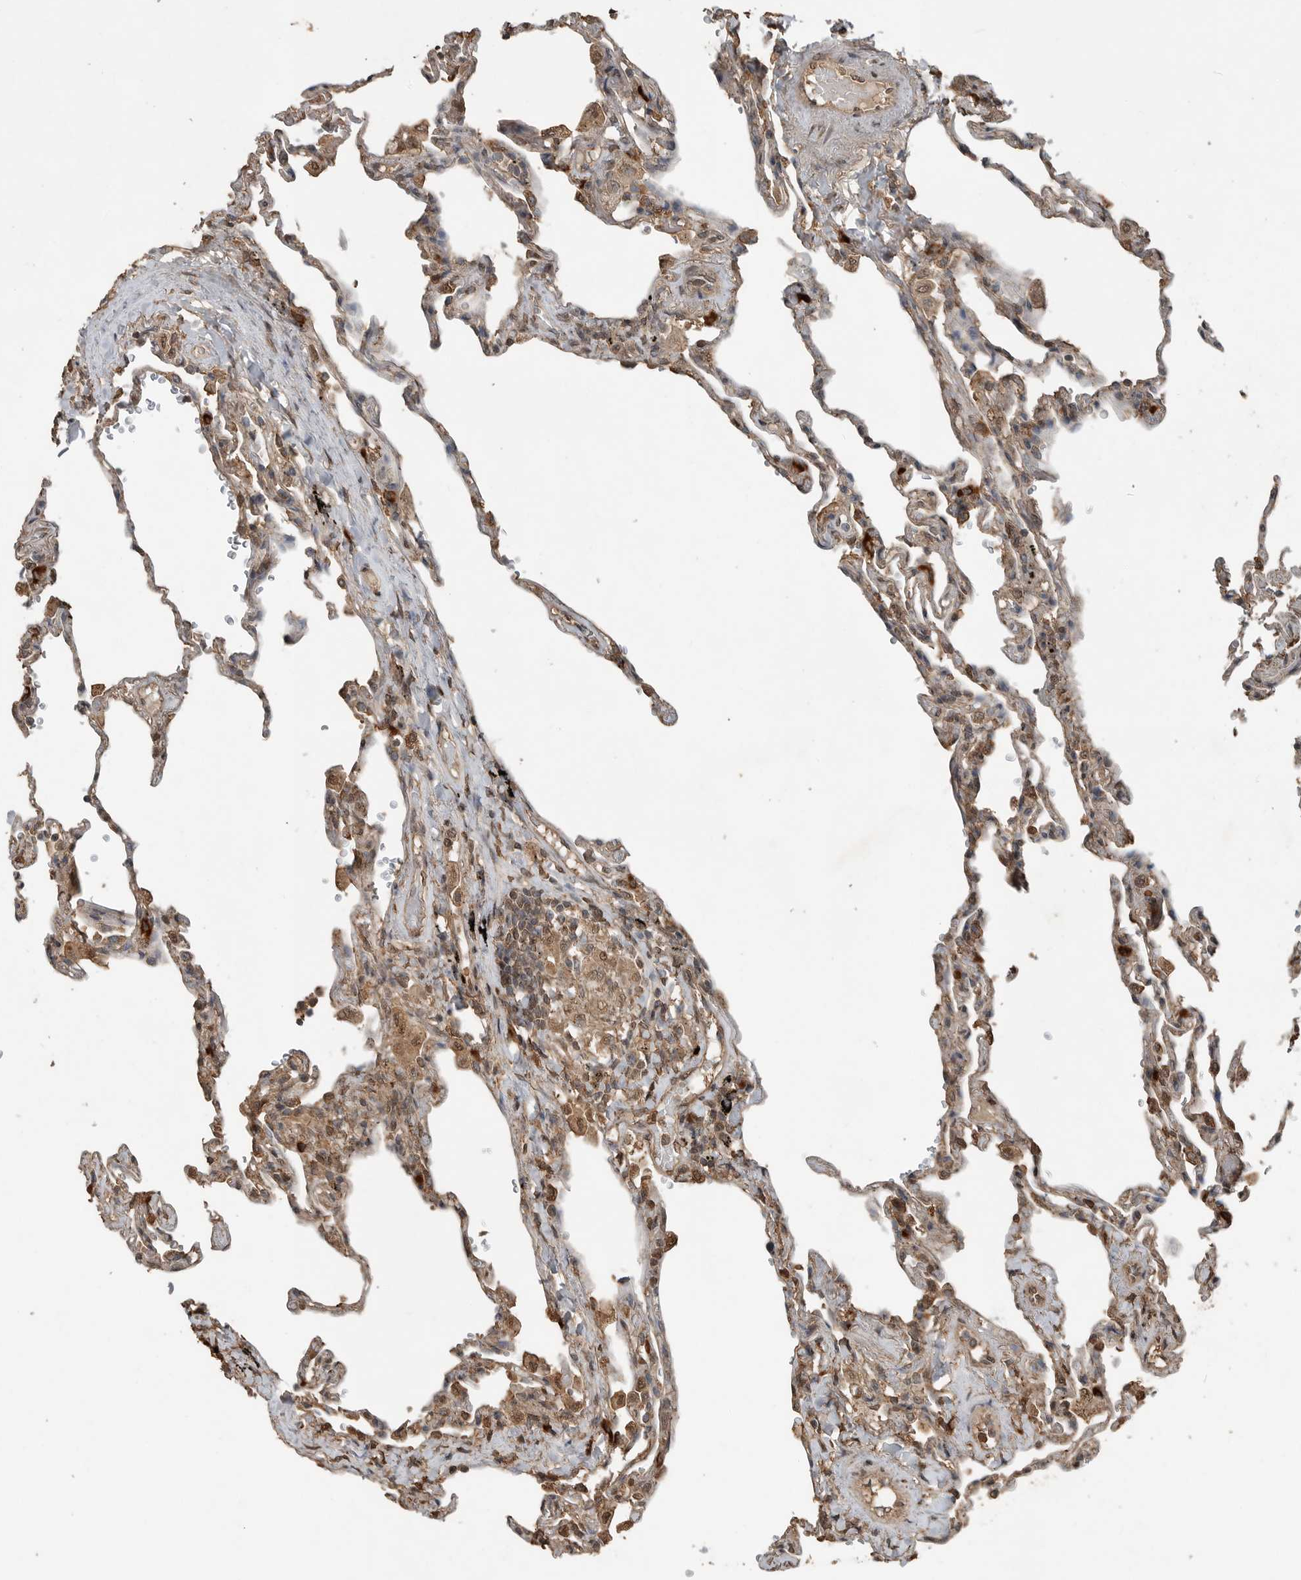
{"staining": {"intensity": "moderate", "quantity": ">75%", "location": "cytoplasmic/membranous,nuclear"}, "tissue": "lung", "cell_type": "Alveolar cells", "image_type": "normal", "snomed": [{"axis": "morphology", "description": "Normal tissue, NOS"}, {"axis": "topography", "description": "Lung"}], "caption": "IHC photomicrograph of unremarkable human lung stained for a protein (brown), which shows medium levels of moderate cytoplasmic/membranous,nuclear expression in approximately >75% of alveolar cells.", "gene": "BLZF1", "patient": {"sex": "male", "age": 59}}